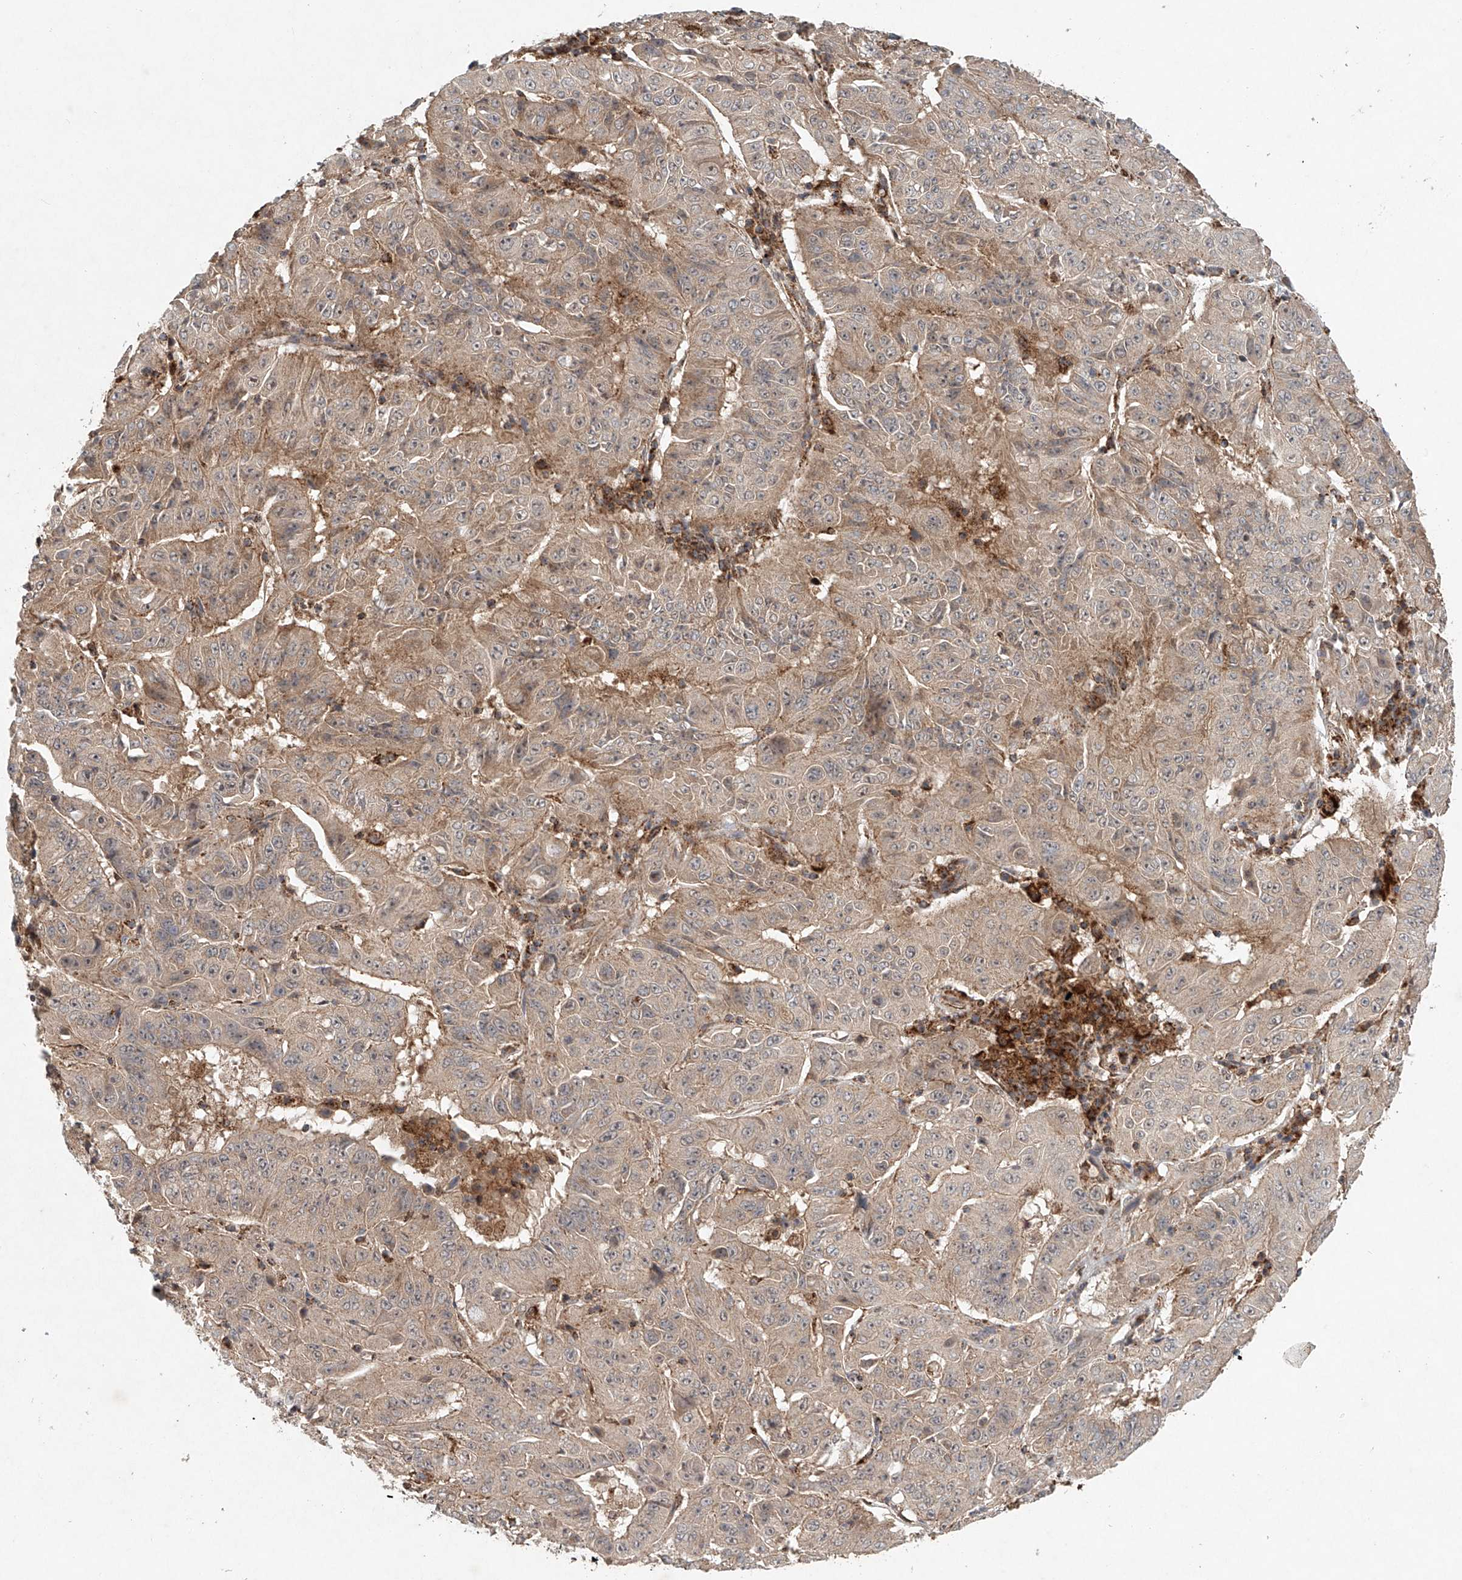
{"staining": {"intensity": "weak", "quantity": ">75%", "location": "cytoplasmic/membranous"}, "tissue": "pancreatic cancer", "cell_type": "Tumor cells", "image_type": "cancer", "snomed": [{"axis": "morphology", "description": "Adenocarcinoma, NOS"}, {"axis": "topography", "description": "Pancreas"}], "caption": "Pancreatic cancer (adenocarcinoma) was stained to show a protein in brown. There is low levels of weak cytoplasmic/membranous staining in about >75% of tumor cells.", "gene": "DCAF11", "patient": {"sex": "male", "age": 63}}